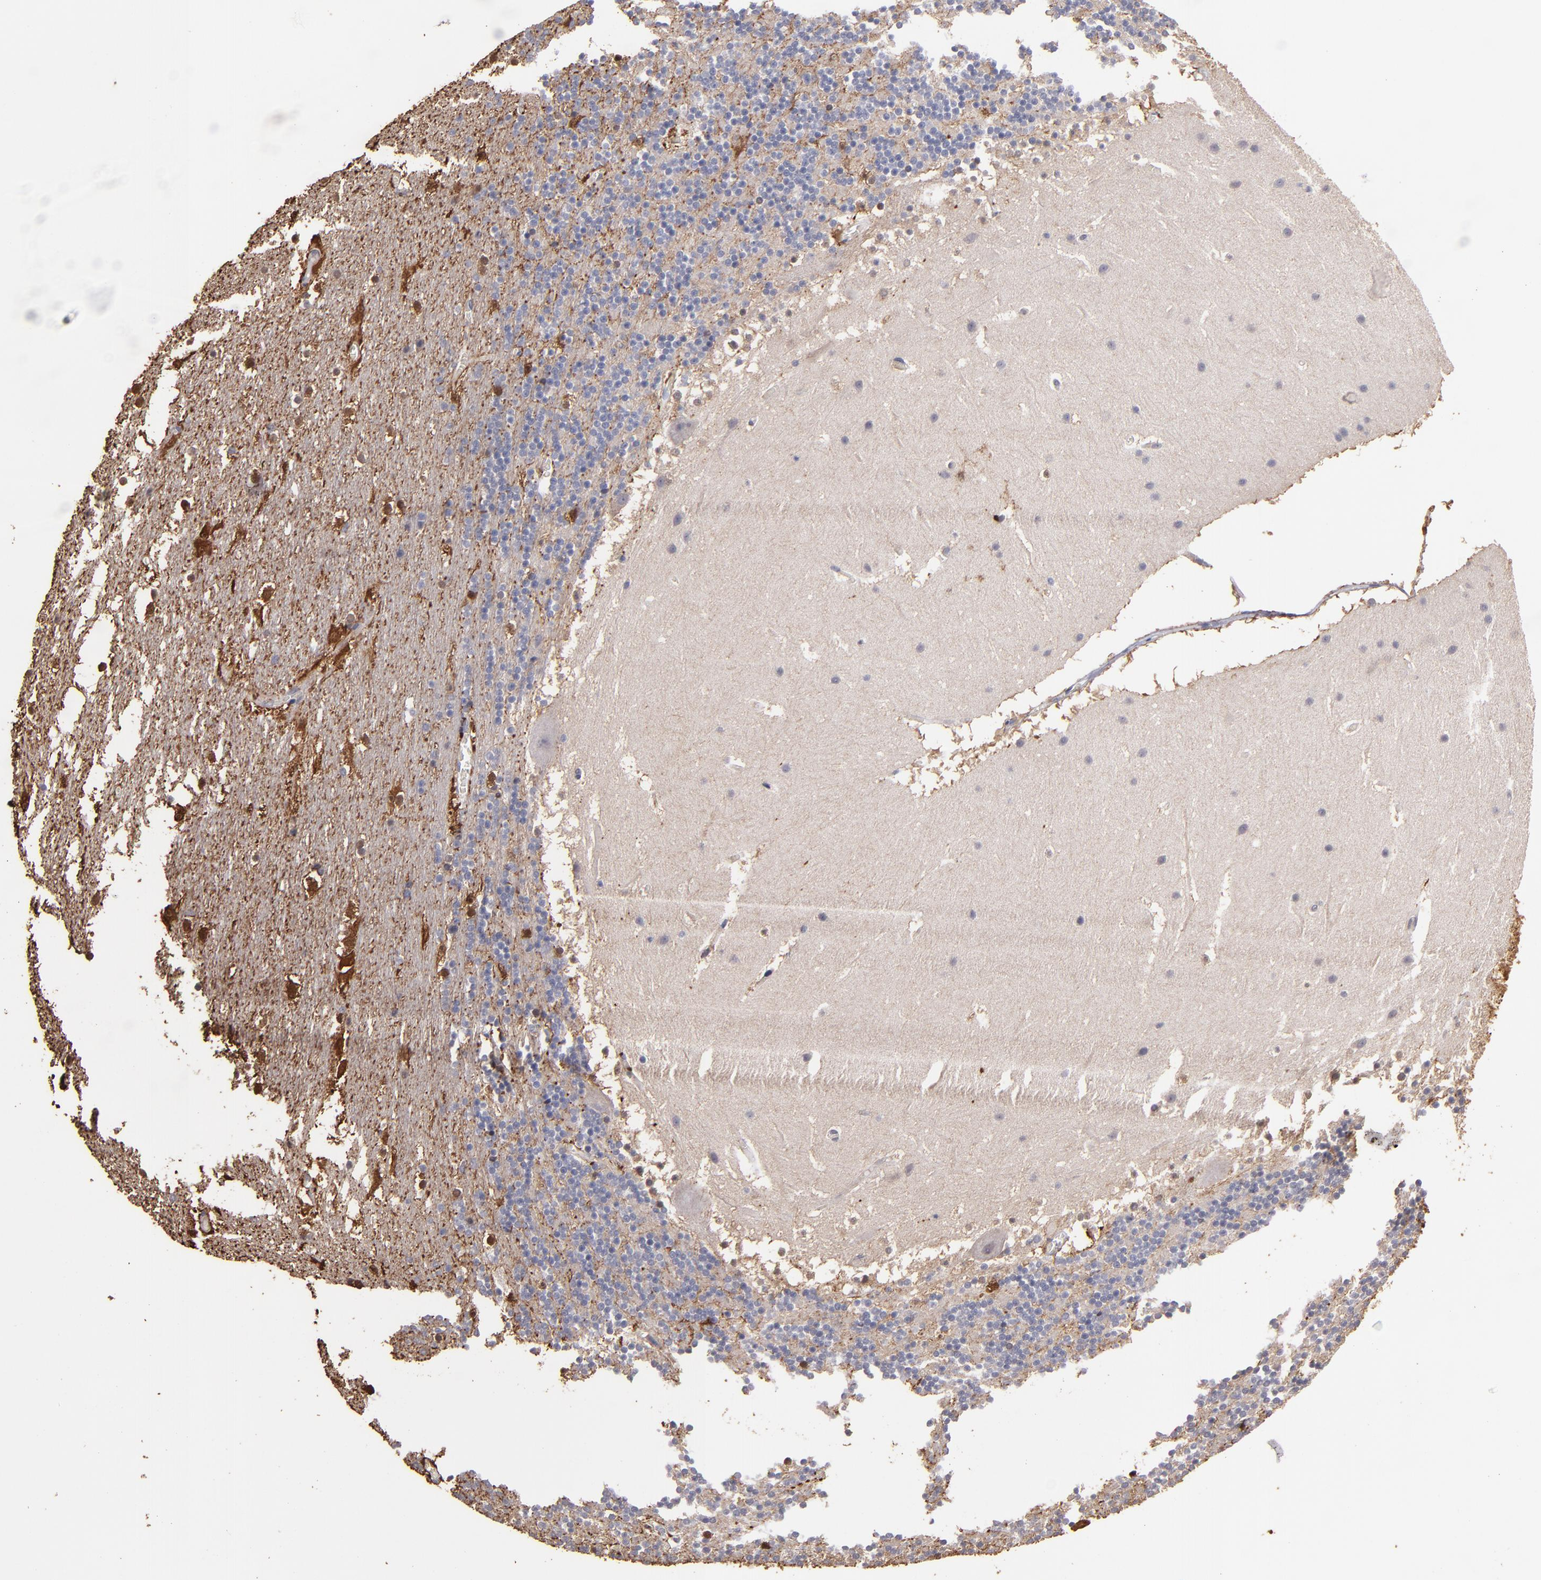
{"staining": {"intensity": "negative", "quantity": "none", "location": "none"}, "tissue": "cerebellum", "cell_type": "Cells in granular layer", "image_type": "normal", "snomed": [{"axis": "morphology", "description": "Normal tissue, NOS"}, {"axis": "topography", "description": "Cerebellum"}], "caption": "High power microscopy histopathology image of an immunohistochemistry histopathology image of benign cerebellum, revealing no significant staining in cells in granular layer.", "gene": "S100A1", "patient": {"sex": "male", "age": 45}}